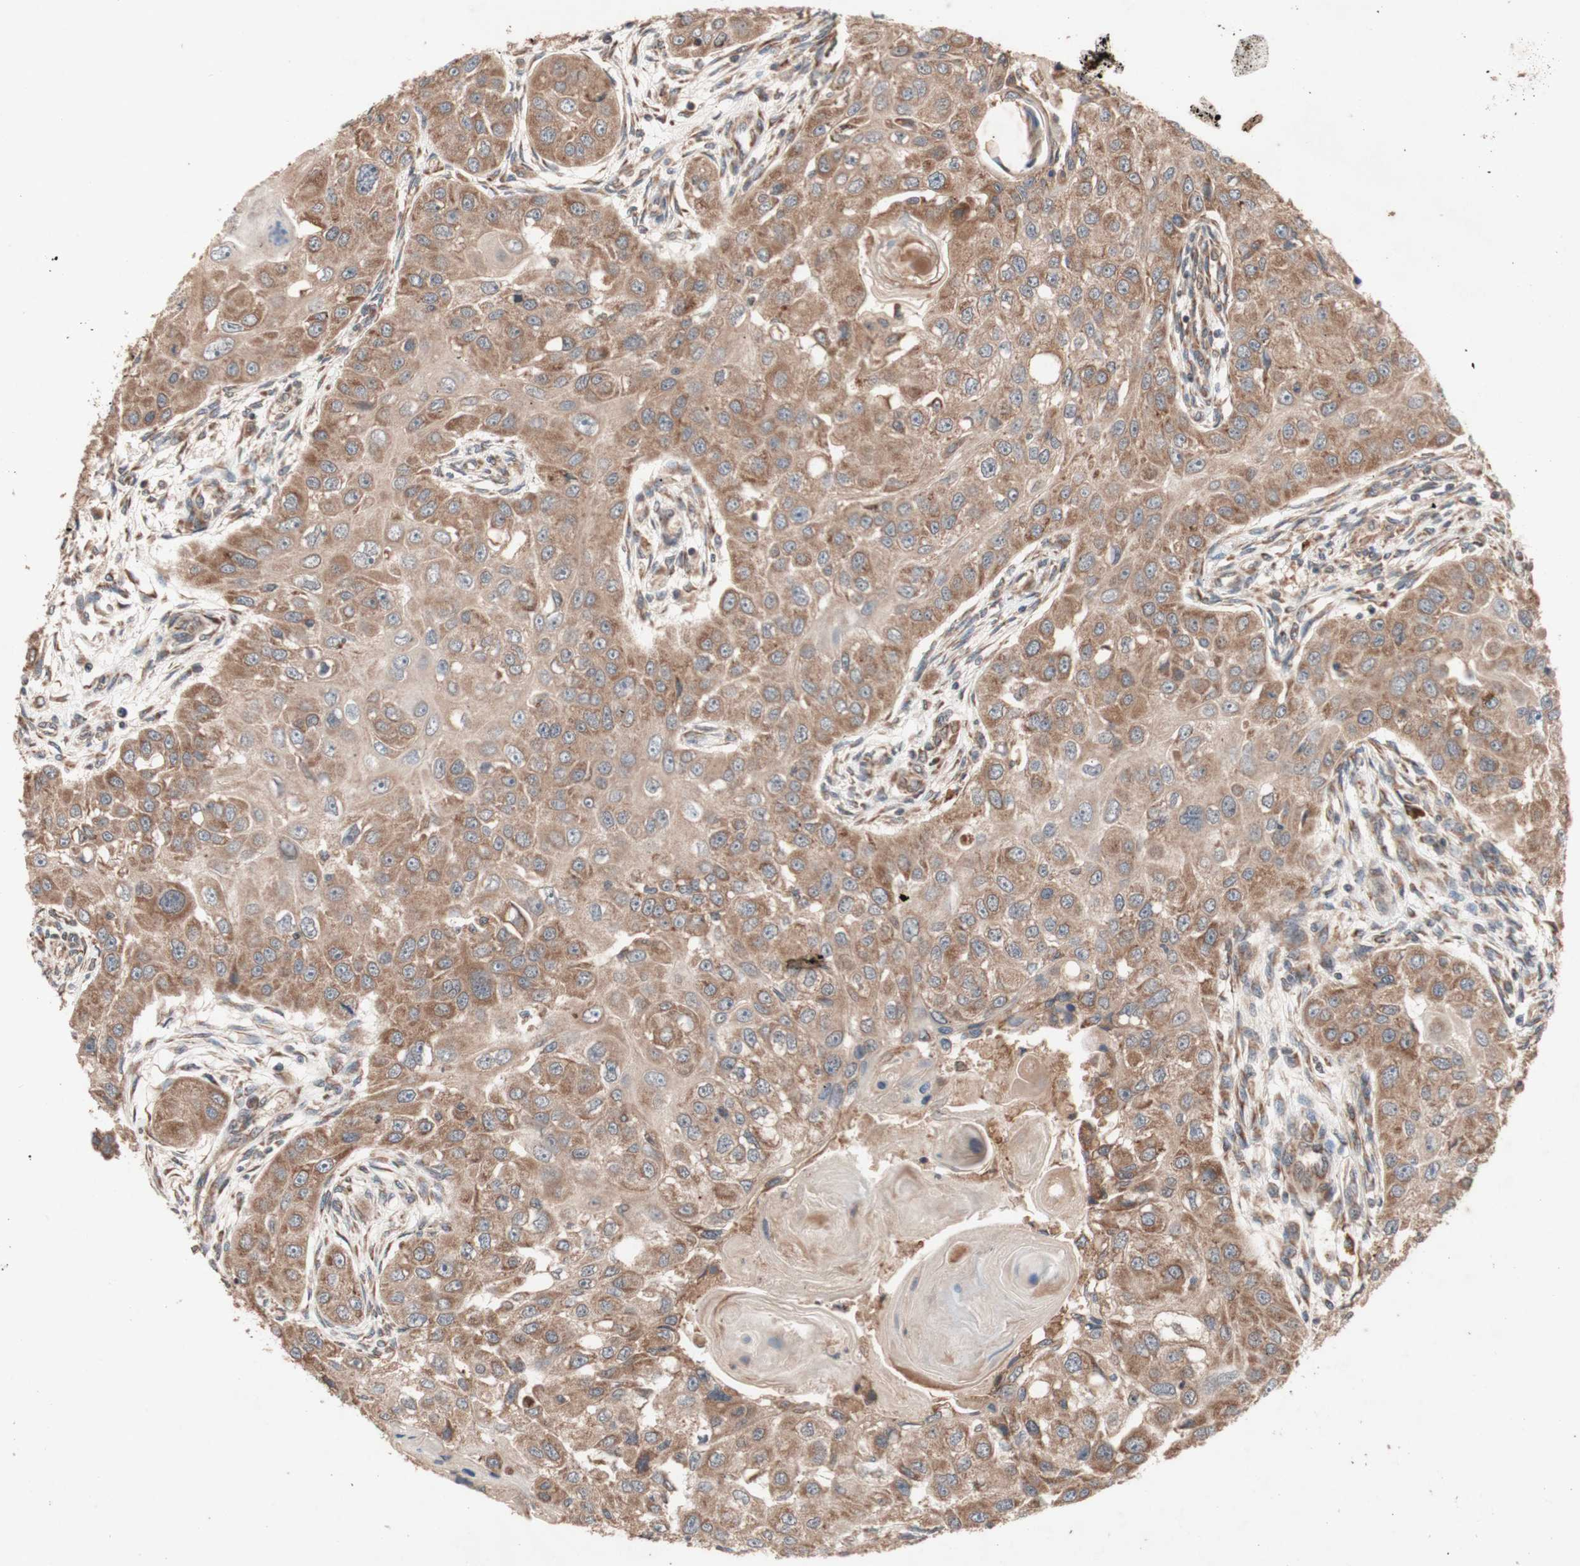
{"staining": {"intensity": "moderate", "quantity": ">75%", "location": "cytoplasmic/membranous"}, "tissue": "head and neck cancer", "cell_type": "Tumor cells", "image_type": "cancer", "snomed": [{"axis": "morphology", "description": "Normal tissue, NOS"}, {"axis": "morphology", "description": "Squamous cell carcinoma, NOS"}, {"axis": "topography", "description": "Skeletal muscle"}, {"axis": "topography", "description": "Head-Neck"}], "caption": "Immunohistochemical staining of human head and neck cancer exhibits medium levels of moderate cytoplasmic/membranous protein expression in approximately >75% of tumor cells.", "gene": "DDOST", "patient": {"sex": "male", "age": 51}}